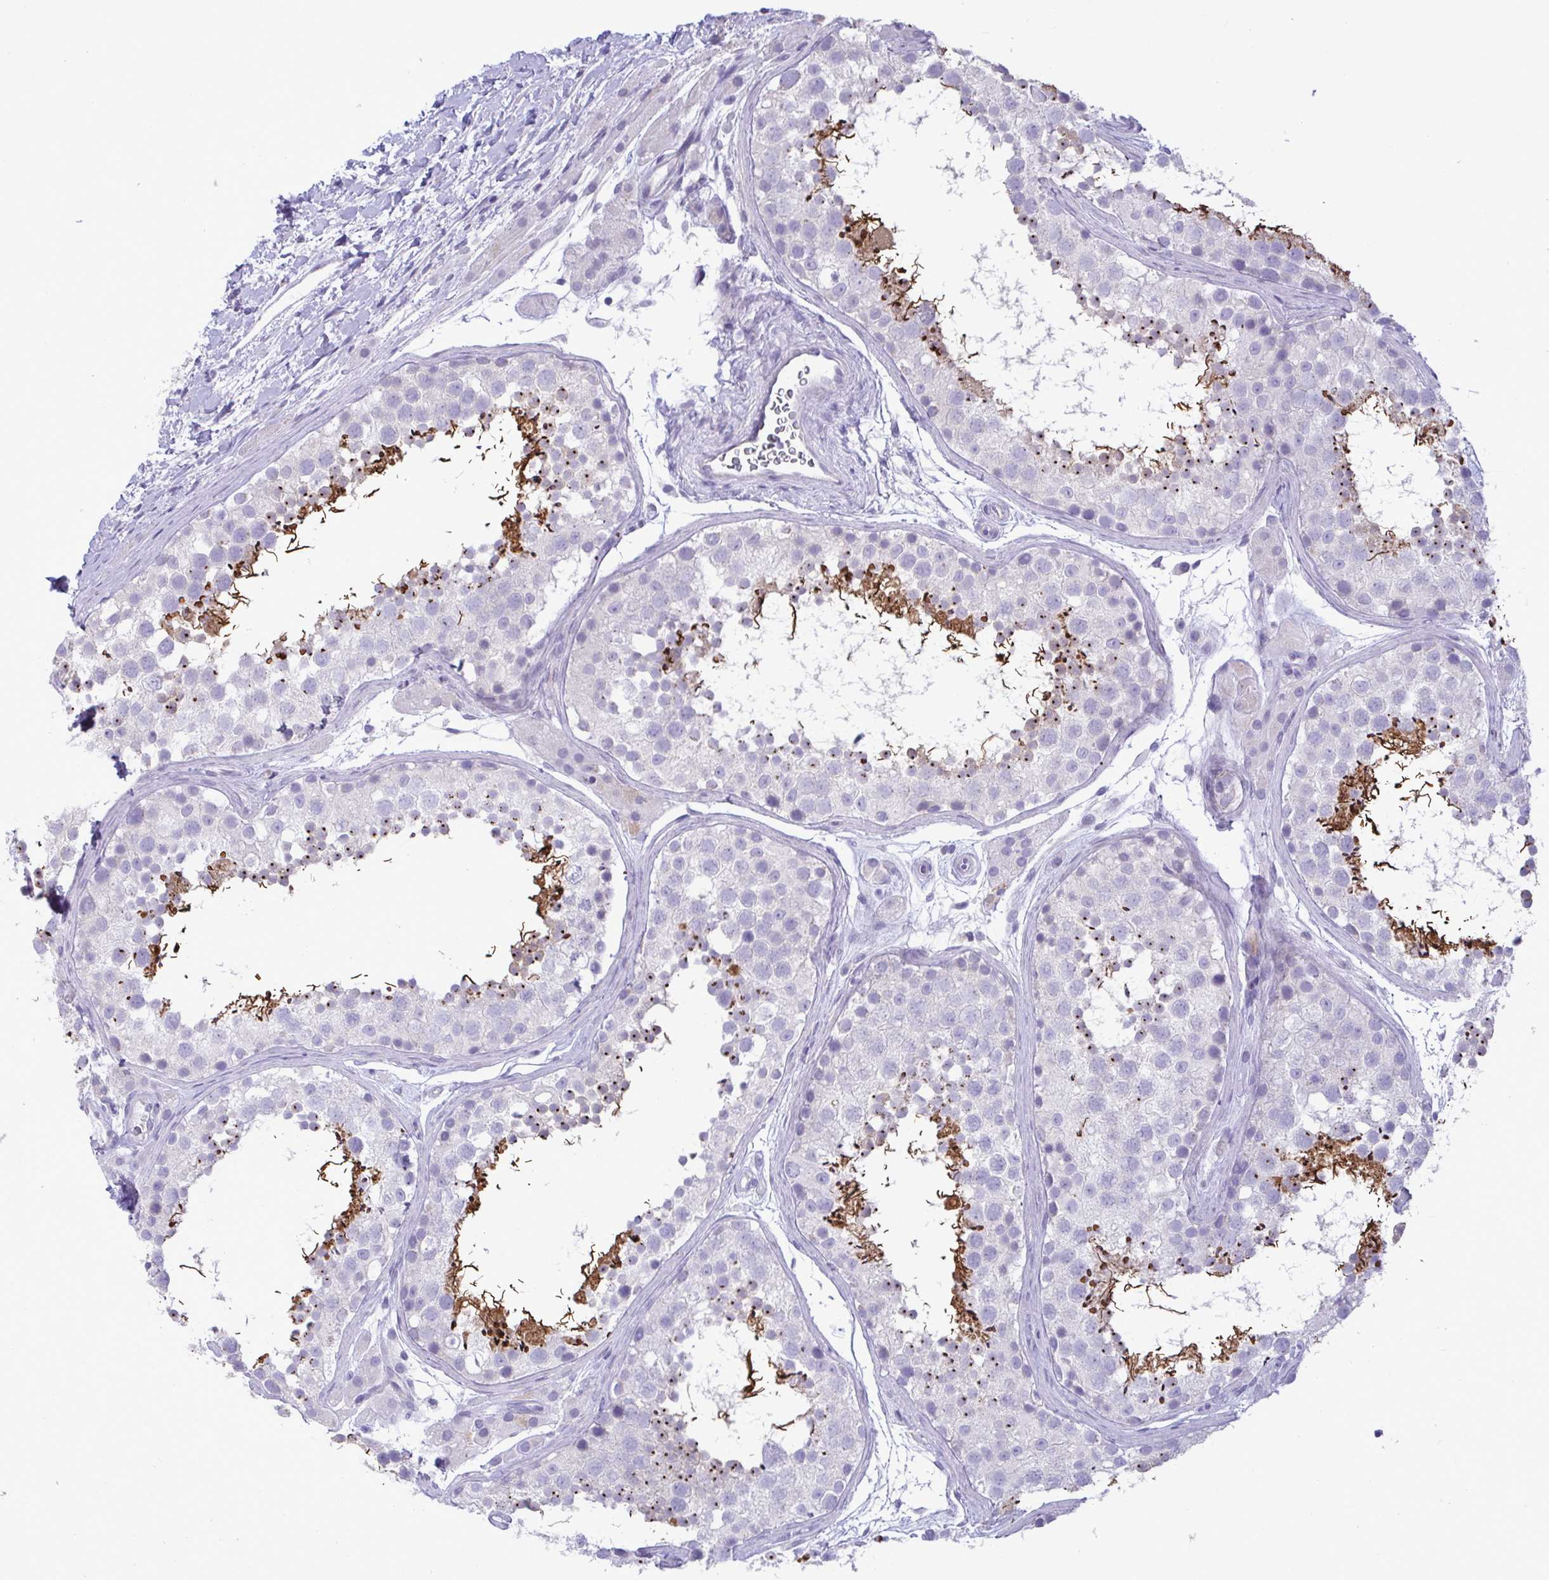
{"staining": {"intensity": "strong", "quantity": "25%-75%", "location": "cytoplasmic/membranous"}, "tissue": "testis", "cell_type": "Cells in seminiferous ducts", "image_type": "normal", "snomed": [{"axis": "morphology", "description": "Normal tissue, NOS"}, {"axis": "topography", "description": "Testis"}], "caption": "Immunohistochemical staining of normal testis shows 25%-75% levels of strong cytoplasmic/membranous protein expression in about 25%-75% of cells in seminiferous ducts. (Brightfield microscopy of DAB IHC at high magnification).", "gene": "C4orf33", "patient": {"sex": "male", "age": 41}}